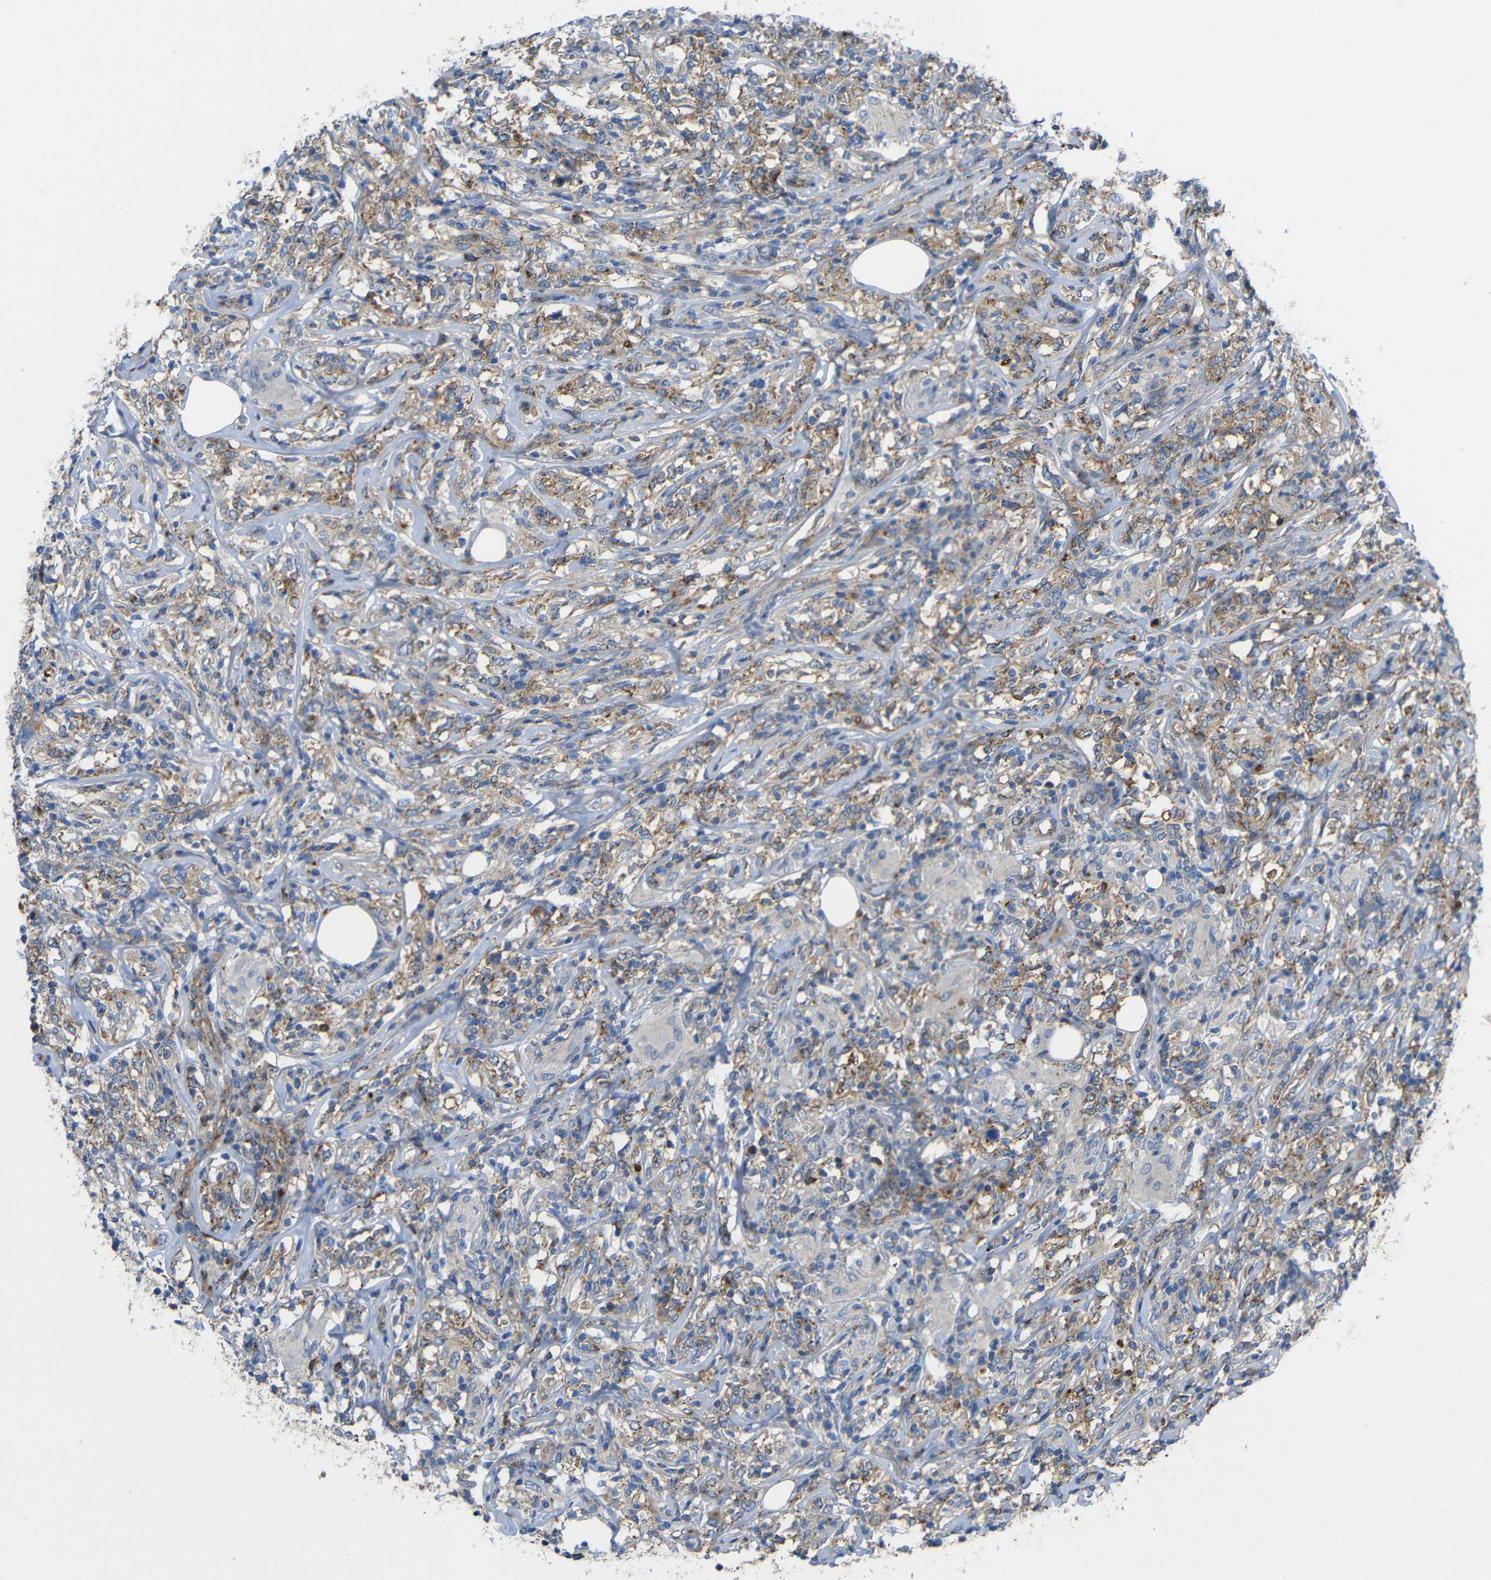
{"staining": {"intensity": "moderate", "quantity": ">75%", "location": "cytoplasmic/membranous"}, "tissue": "lymphoma", "cell_type": "Tumor cells", "image_type": "cancer", "snomed": [{"axis": "morphology", "description": "Malignant lymphoma, non-Hodgkin's type, High grade"}, {"axis": "topography", "description": "Lymph node"}], "caption": "High-magnification brightfield microscopy of lymphoma stained with DAB (brown) and counterstained with hematoxylin (blue). tumor cells exhibit moderate cytoplasmic/membranous positivity is appreciated in about>75% of cells.", "gene": "SYPL1", "patient": {"sex": "female", "age": 84}}